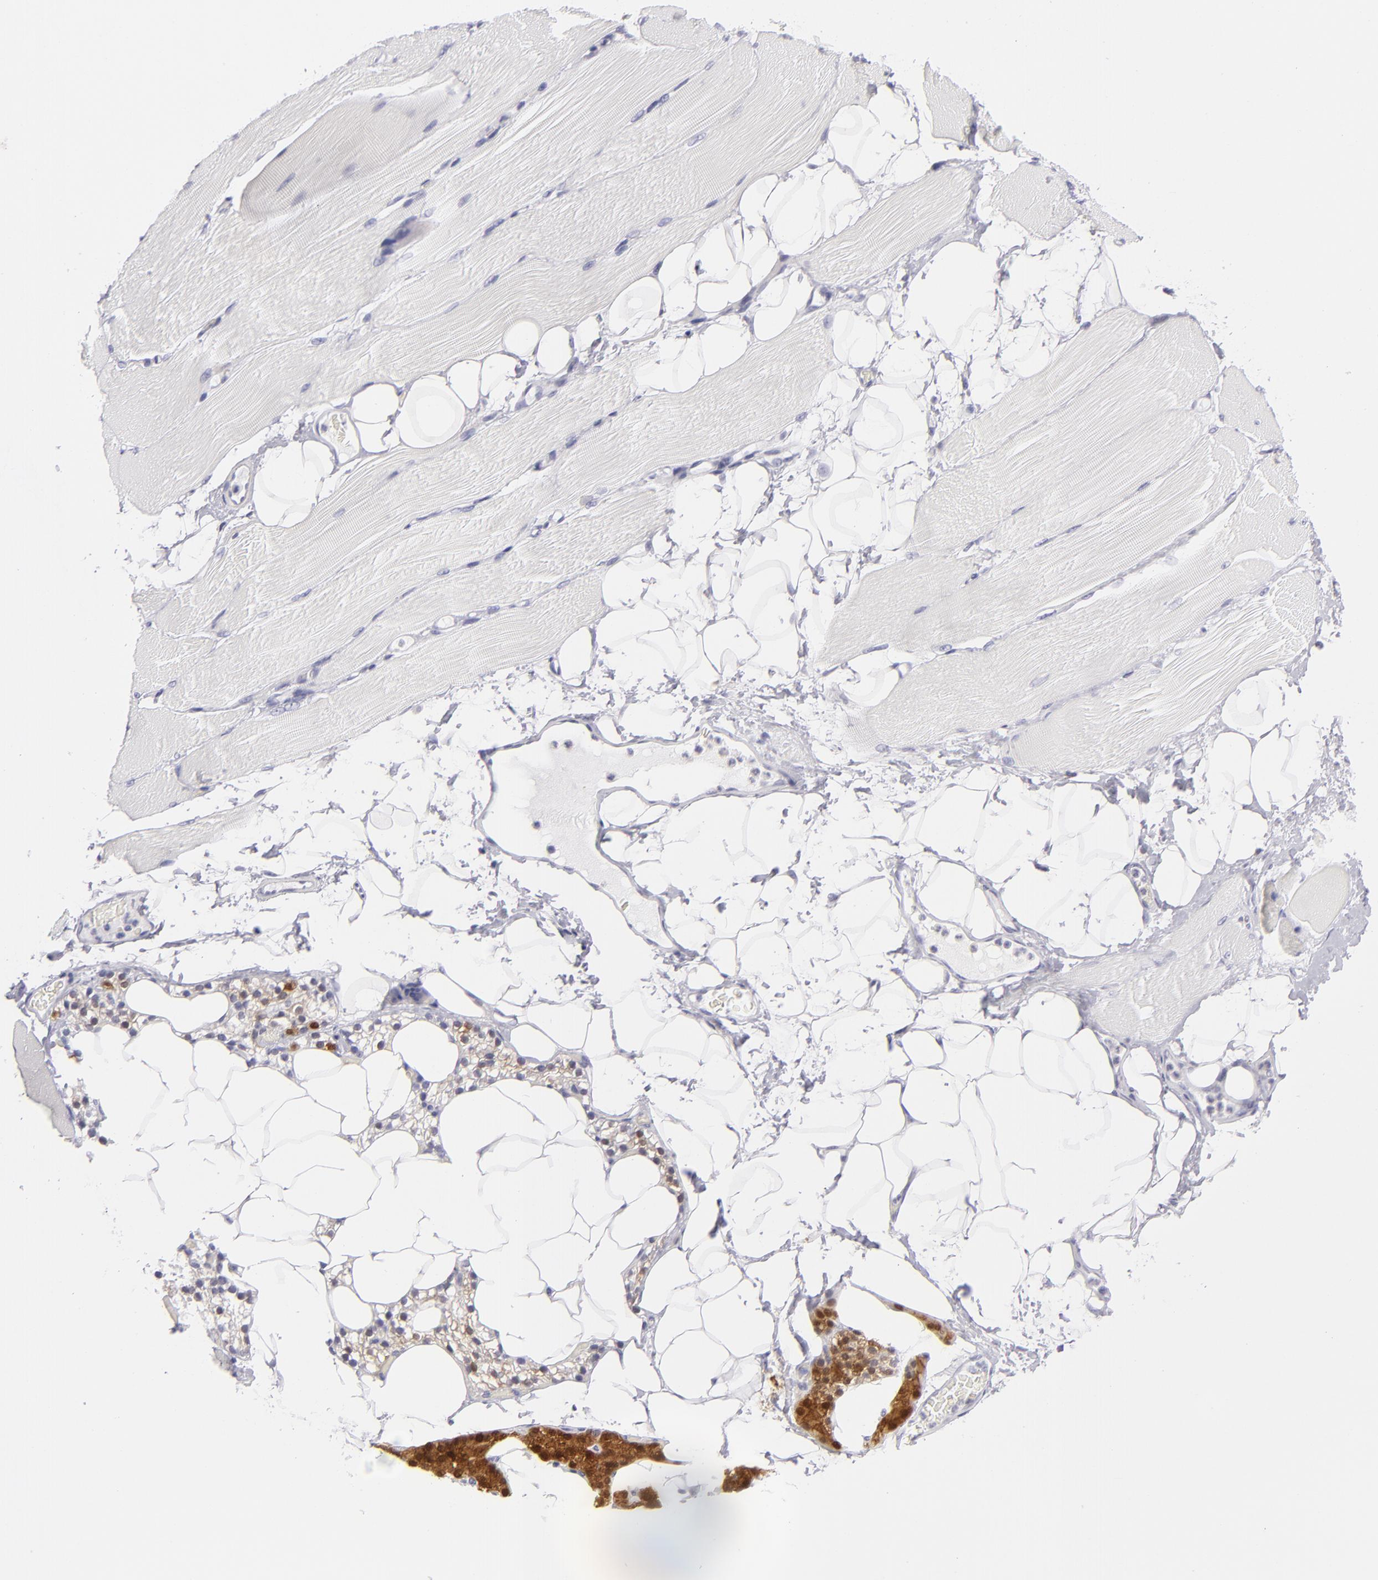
{"staining": {"intensity": "negative", "quantity": "none", "location": "none"}, "tissue": "skeletal muscle", "cell_type": "Myocytes", "image_type": "normal", "snomed": [{"axis": "morphology", "description": "Normal tissue, NOS"}, {"axis": "topography", "description": "Skeletal muscle"}, {"axis": "topography", "description": "Parathyroid gland"}], "caption": "High magnification brightfield microscopy of unremarkable skeletal muscle stained with DAB (3,3'-diaminobenzidine) (brown) and counterstained with hematoxylin (blue): myocytes show no significant staining.", "gene": "PVALB", "patient": {"sex": "female", "age": 37}}